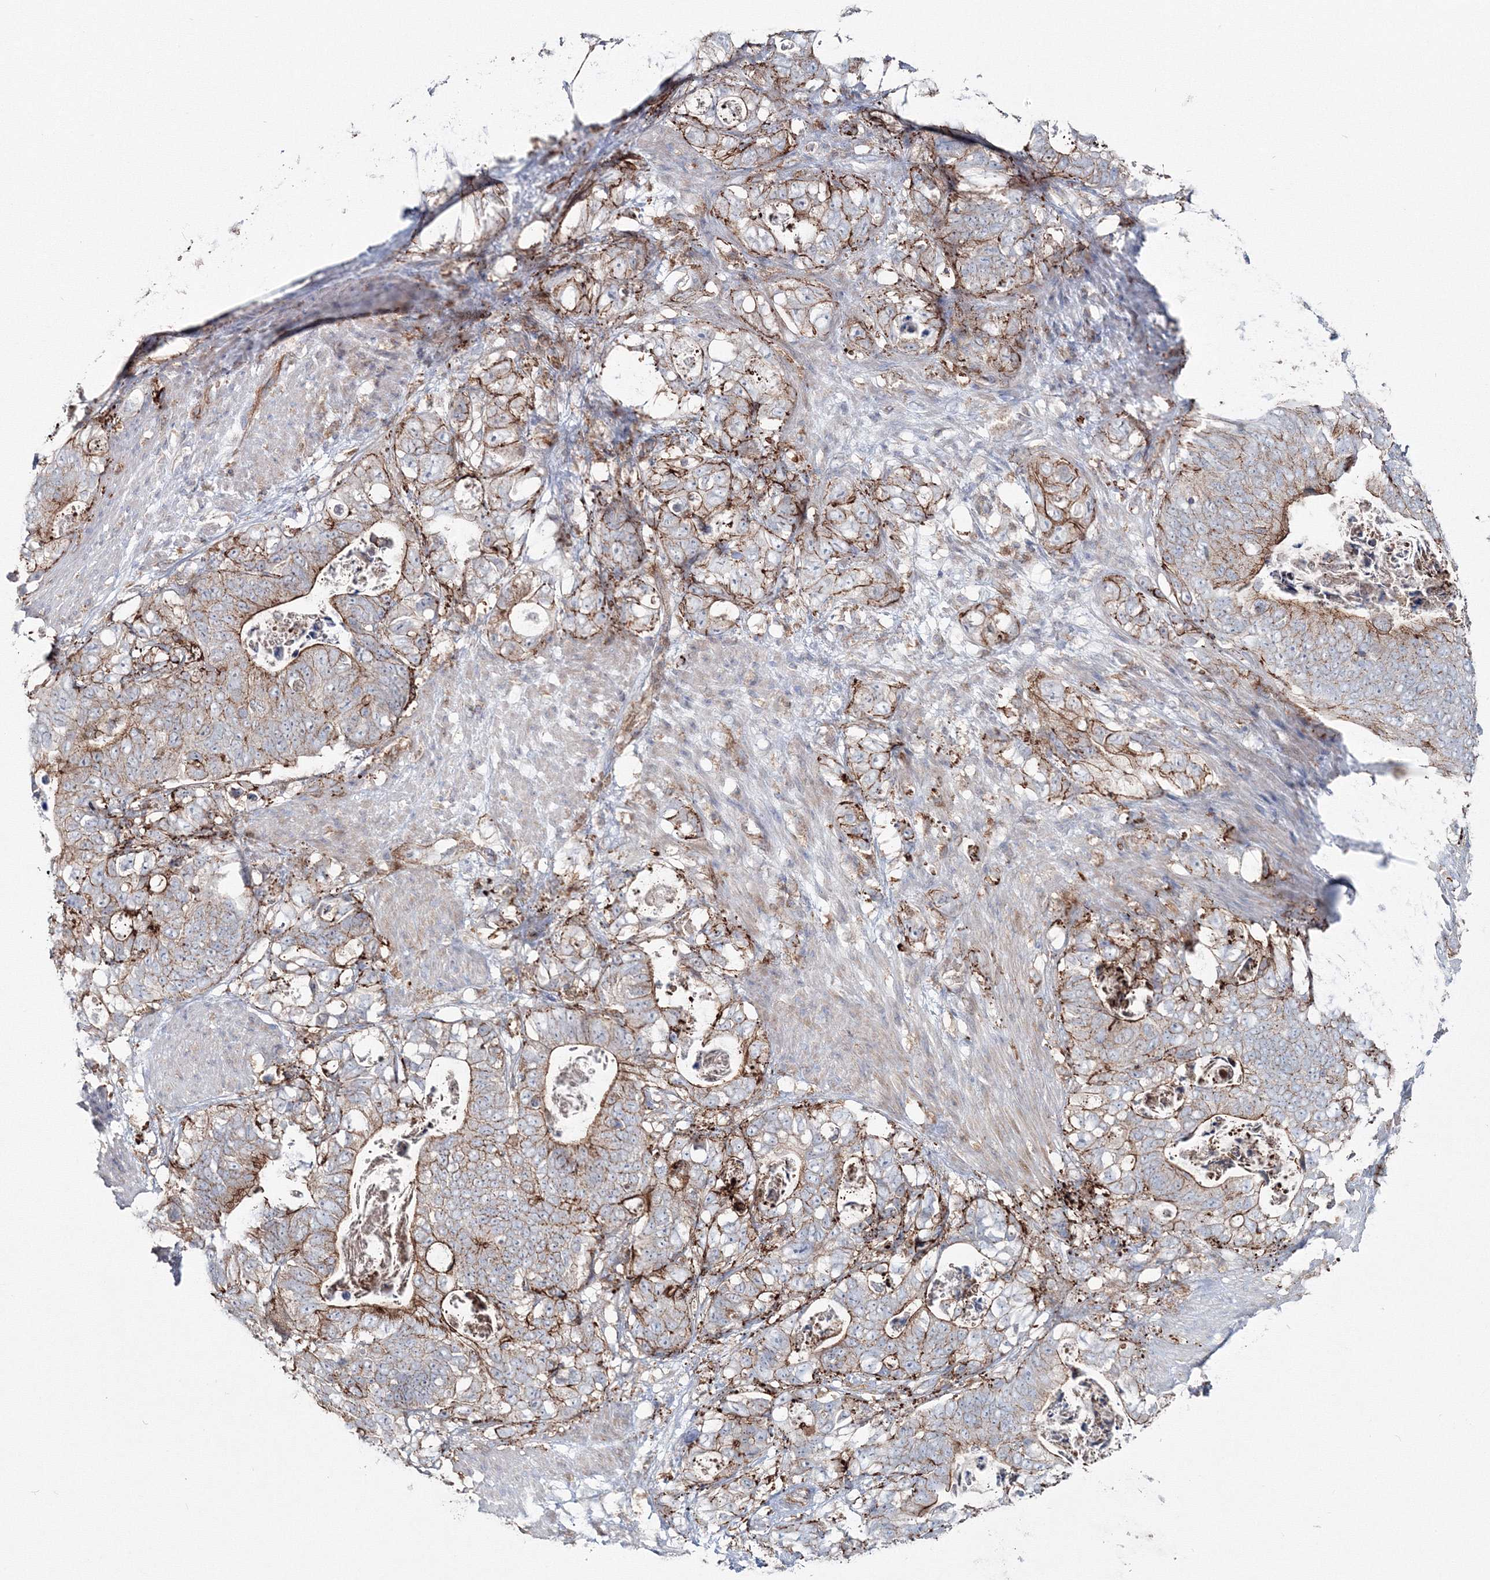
{"staining": {"intensity": "moderate", "quantity": ">75%", "location": "cytoplasmic/membranous"}, "tissue": "stomach cancer", "cell_type": "Tumor cells", "image_type": "cancer", "snomed": [{"axis": "morphology", "description": "Normal tissue, NOS"}, {"axis": "morphology", "description": "Adenocarcinoma, NOS"}, {"axis": "topography", "description": "Stomach"}], "caption": "An IHC micrograph of neoplastic tissue is shown. Protein staining in brown labels moderate cytoplasmic/membranous positivity in stomach cancer (adenocarcinoma) within tumor cells.", "gene": "GGA2", "patient": {"sex": "female", "age": 89}}